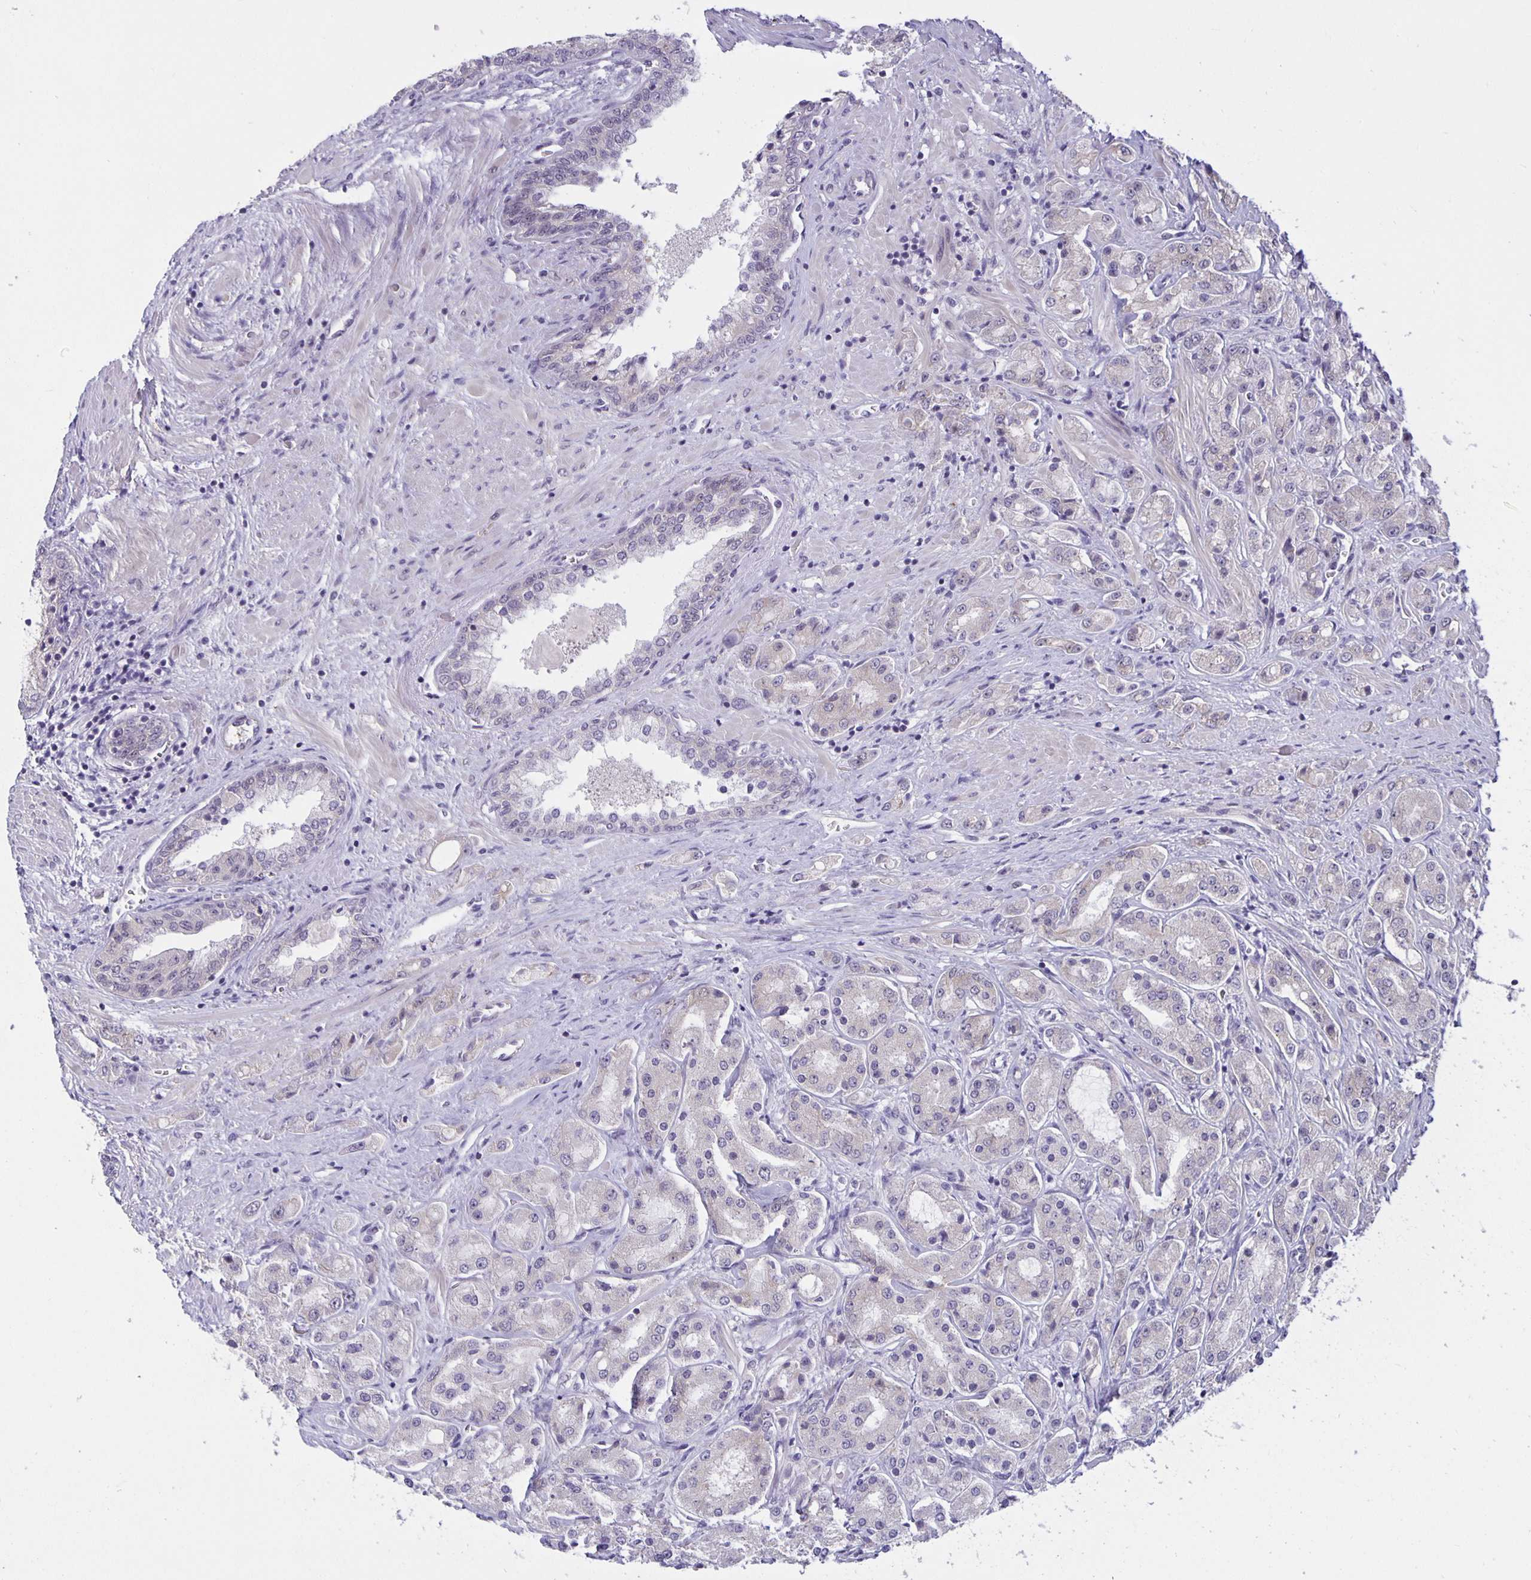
{"staining": {"intensity": "negative", "quantity": "none", "location": "none"}, "tissue": "prostate cancer", "cell_type": "Tumor cells", "image_type": "cancer", "snomed": [{"axis": "morphology", "description": "Adenocarcinoma, High grade"}, {"axis": "topography", "description": "Prostate"}], "caption": "This is an IHC histopathology image of human prostate cancer. There is no expression in tumor cells.", "gene": "ARVCF", "patient": {"sex": "male", "age": 67}}